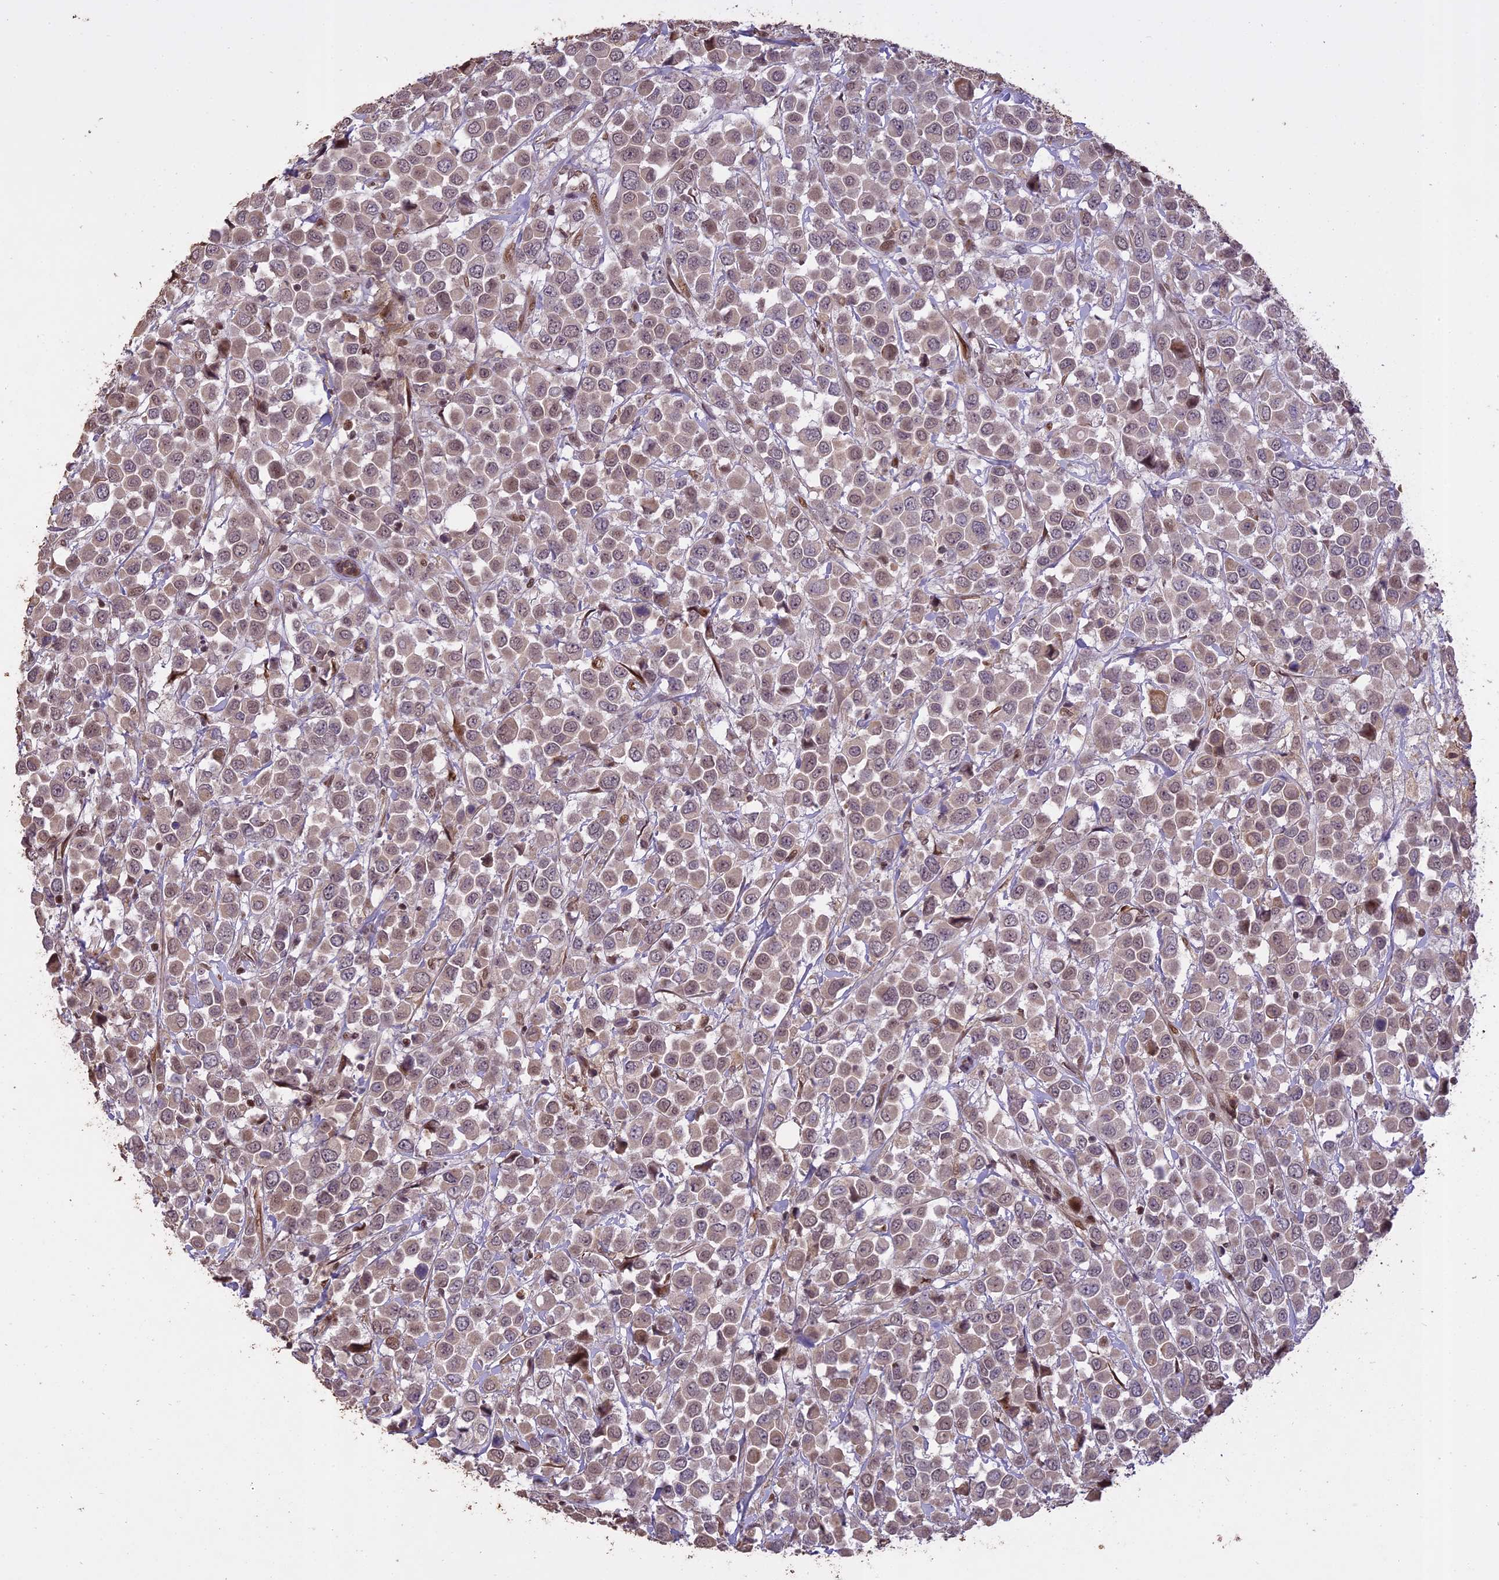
{"staining": {"intensity": "weak", "quantity": "<25%", "location": "nuclear"}, "tissue": "breast cancer", "cell_type": "Tumor cells", "image_type": "cancer", "snomed": [{"axis": "morphology", "description": "Duct carcinoma"}, {"axis": "topography", "description": "Breast"}], "caption": "High power microscopy micrograph of an immunohistochemistry (IHC) histopathology image of intraductal carcinoma (breast), revealing no significant staining in tumor cells.", "gene": "PRELID2", "patient": {"sex": "female", "age": 61}}